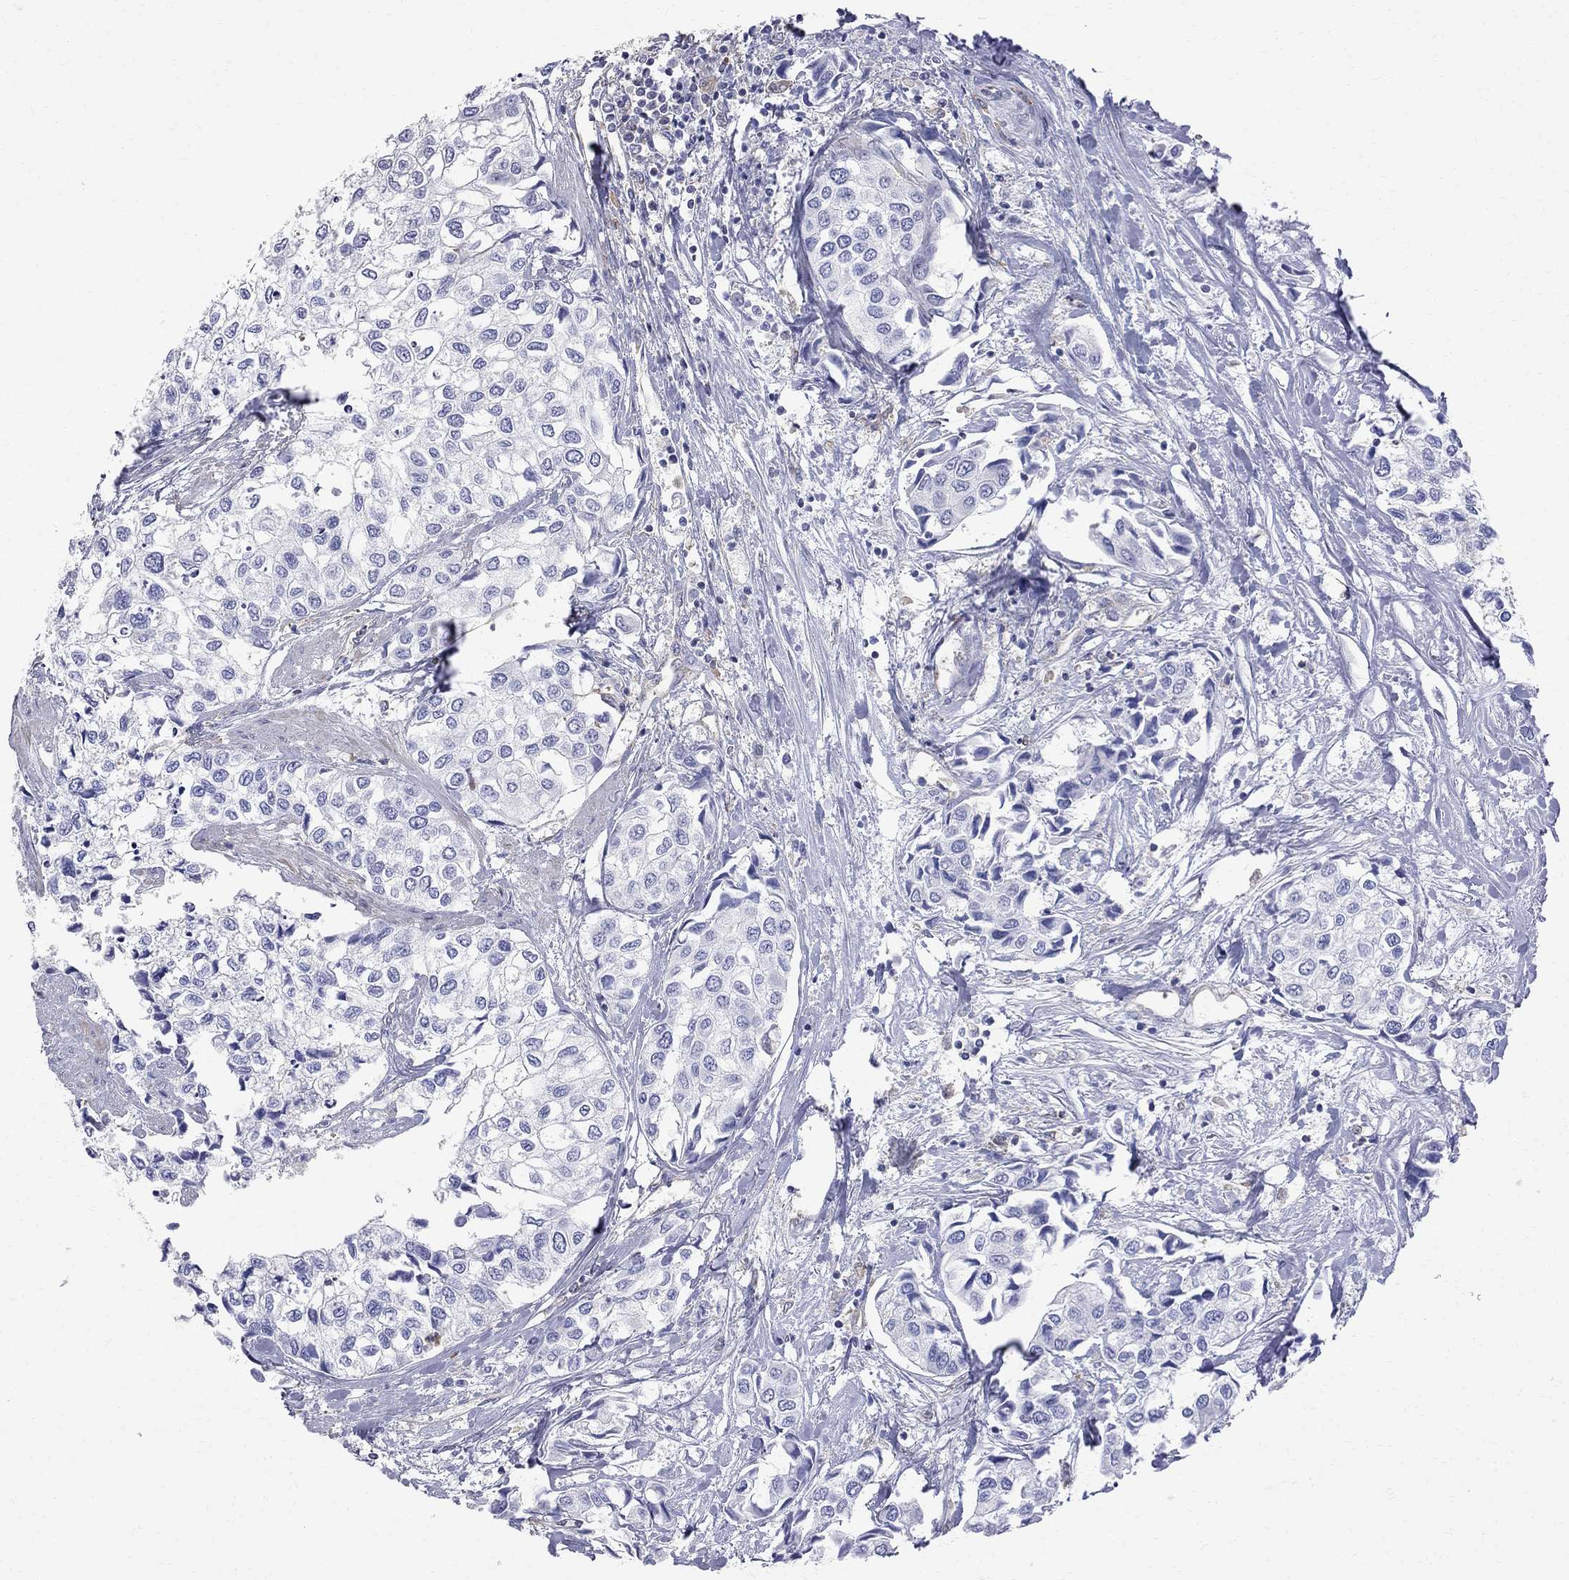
{"staining": {"intensity": "negative", "quantity": "none", "location": "none"}, "tissue": "urothelial cancer", "cell_type": "Tumor cells", "image_type": "cancer", "snomed": [{"axis": "morphology", "description": "Urothelial carcinoma, High grade"}, {"axis": "topography", "description": "Urinary bladder"}], "caption": "Tumor cells show no significant expression in urothelial cancer. The staining was performed using DAB (3,3'-diaminobenzidine) to visualize the protein expression in brown, while the nuclei were stained in blue with hematoxylin (Magnification: 20x).", "gene": "ABI3", "patient": {"sex": "male", "age": 73}}